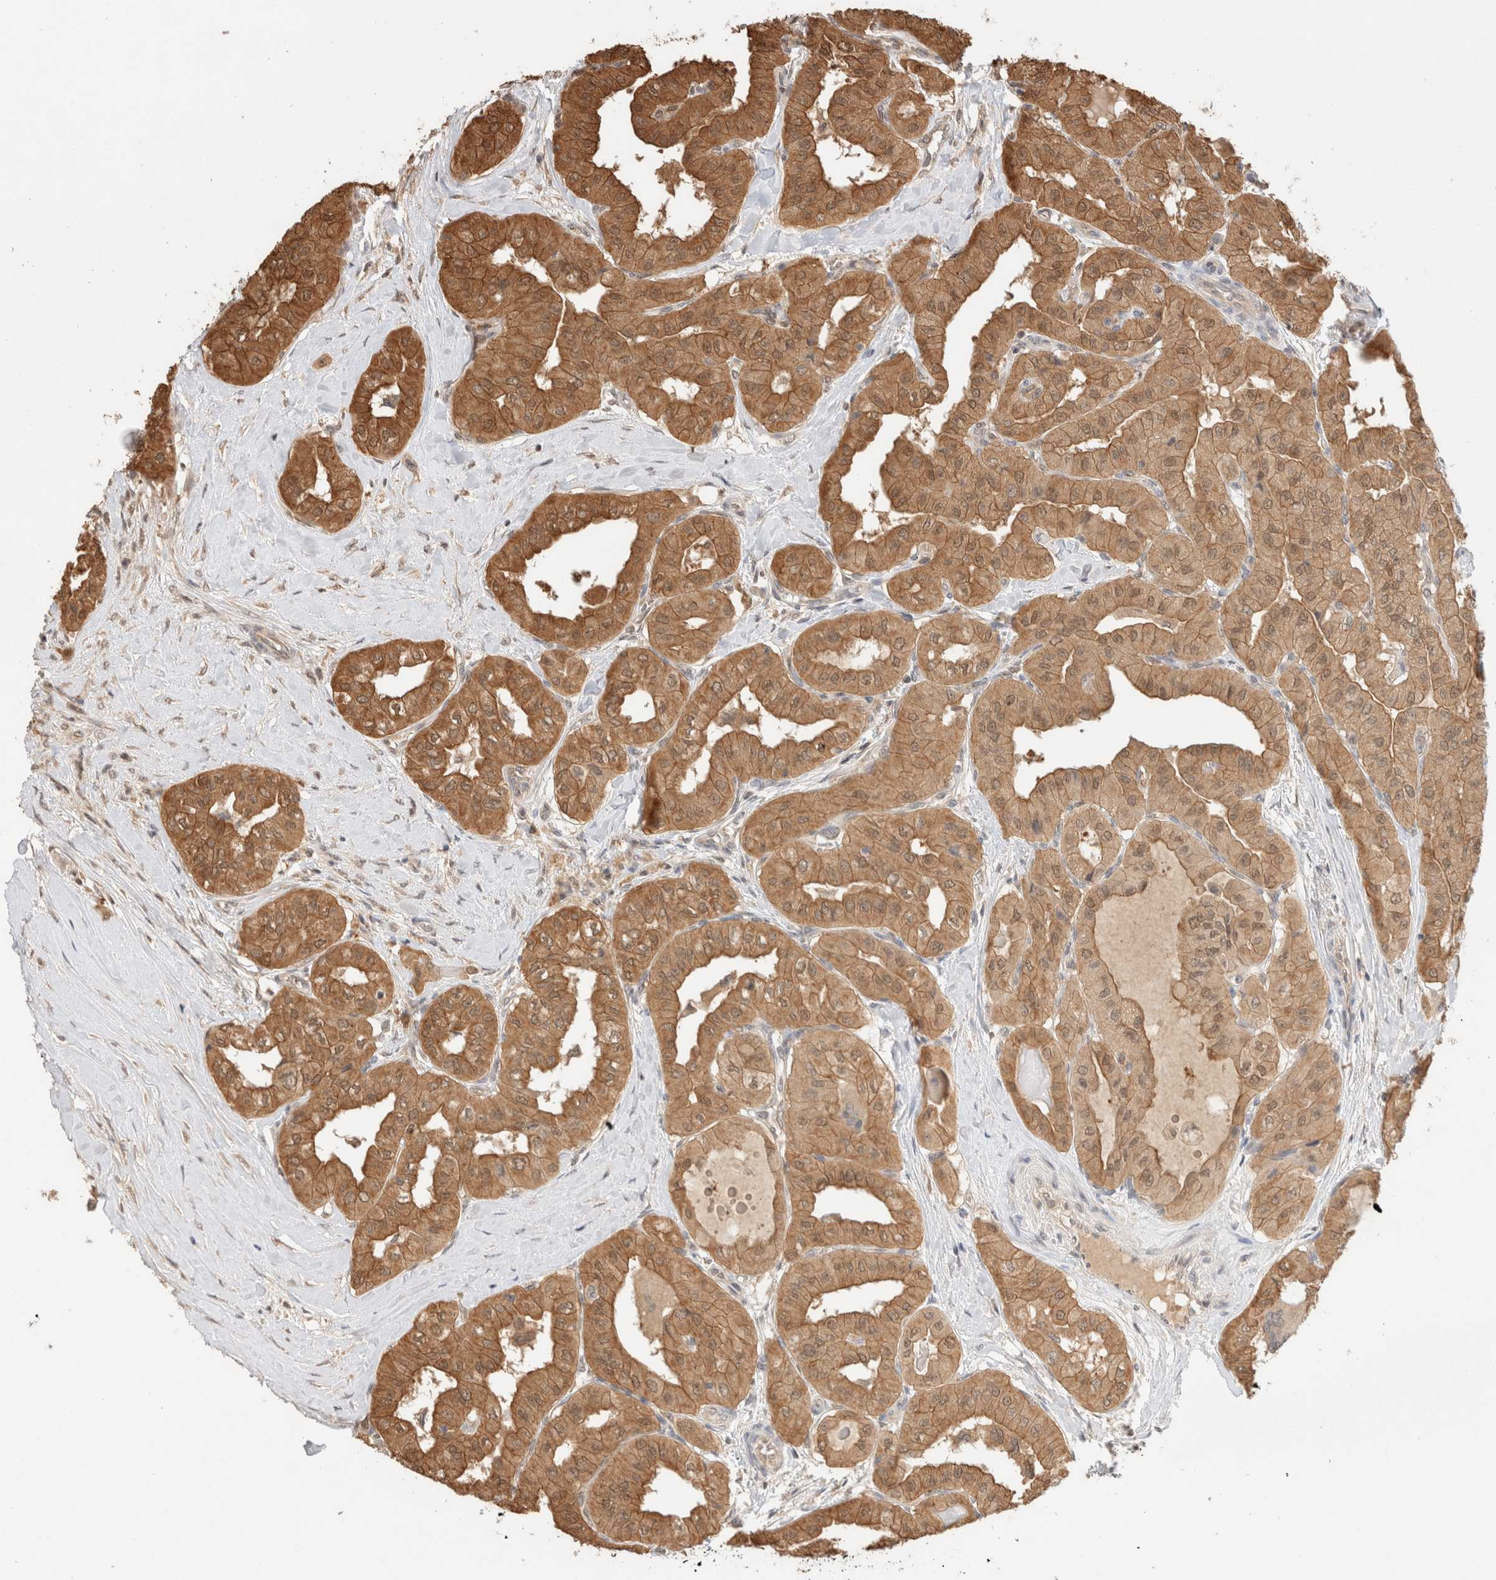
{"staining": {"intensity": "moderate", "quantity": ">75%", "location": "cytoplasmic/membranous,nuclear"}, "tissue": "thyroid cancer", "cell_type": "Tumor cells", "image_type": "cancer", "snomed": [{"axis": "morphology", "description": "Papillary adenocarcinoma, NOS"}, {"axis": "topography", "description": "Thyroid gland"}], "caption": "The micrograph exhibits staining of thyroid cancer (papillary adenocarcinoma), revealing moderate cytoplasmic/membranous and nuclear protein expression (brown color) within tumor cells.", "gene": "CA13", "patient": {"sex": "female", "age": 59}}